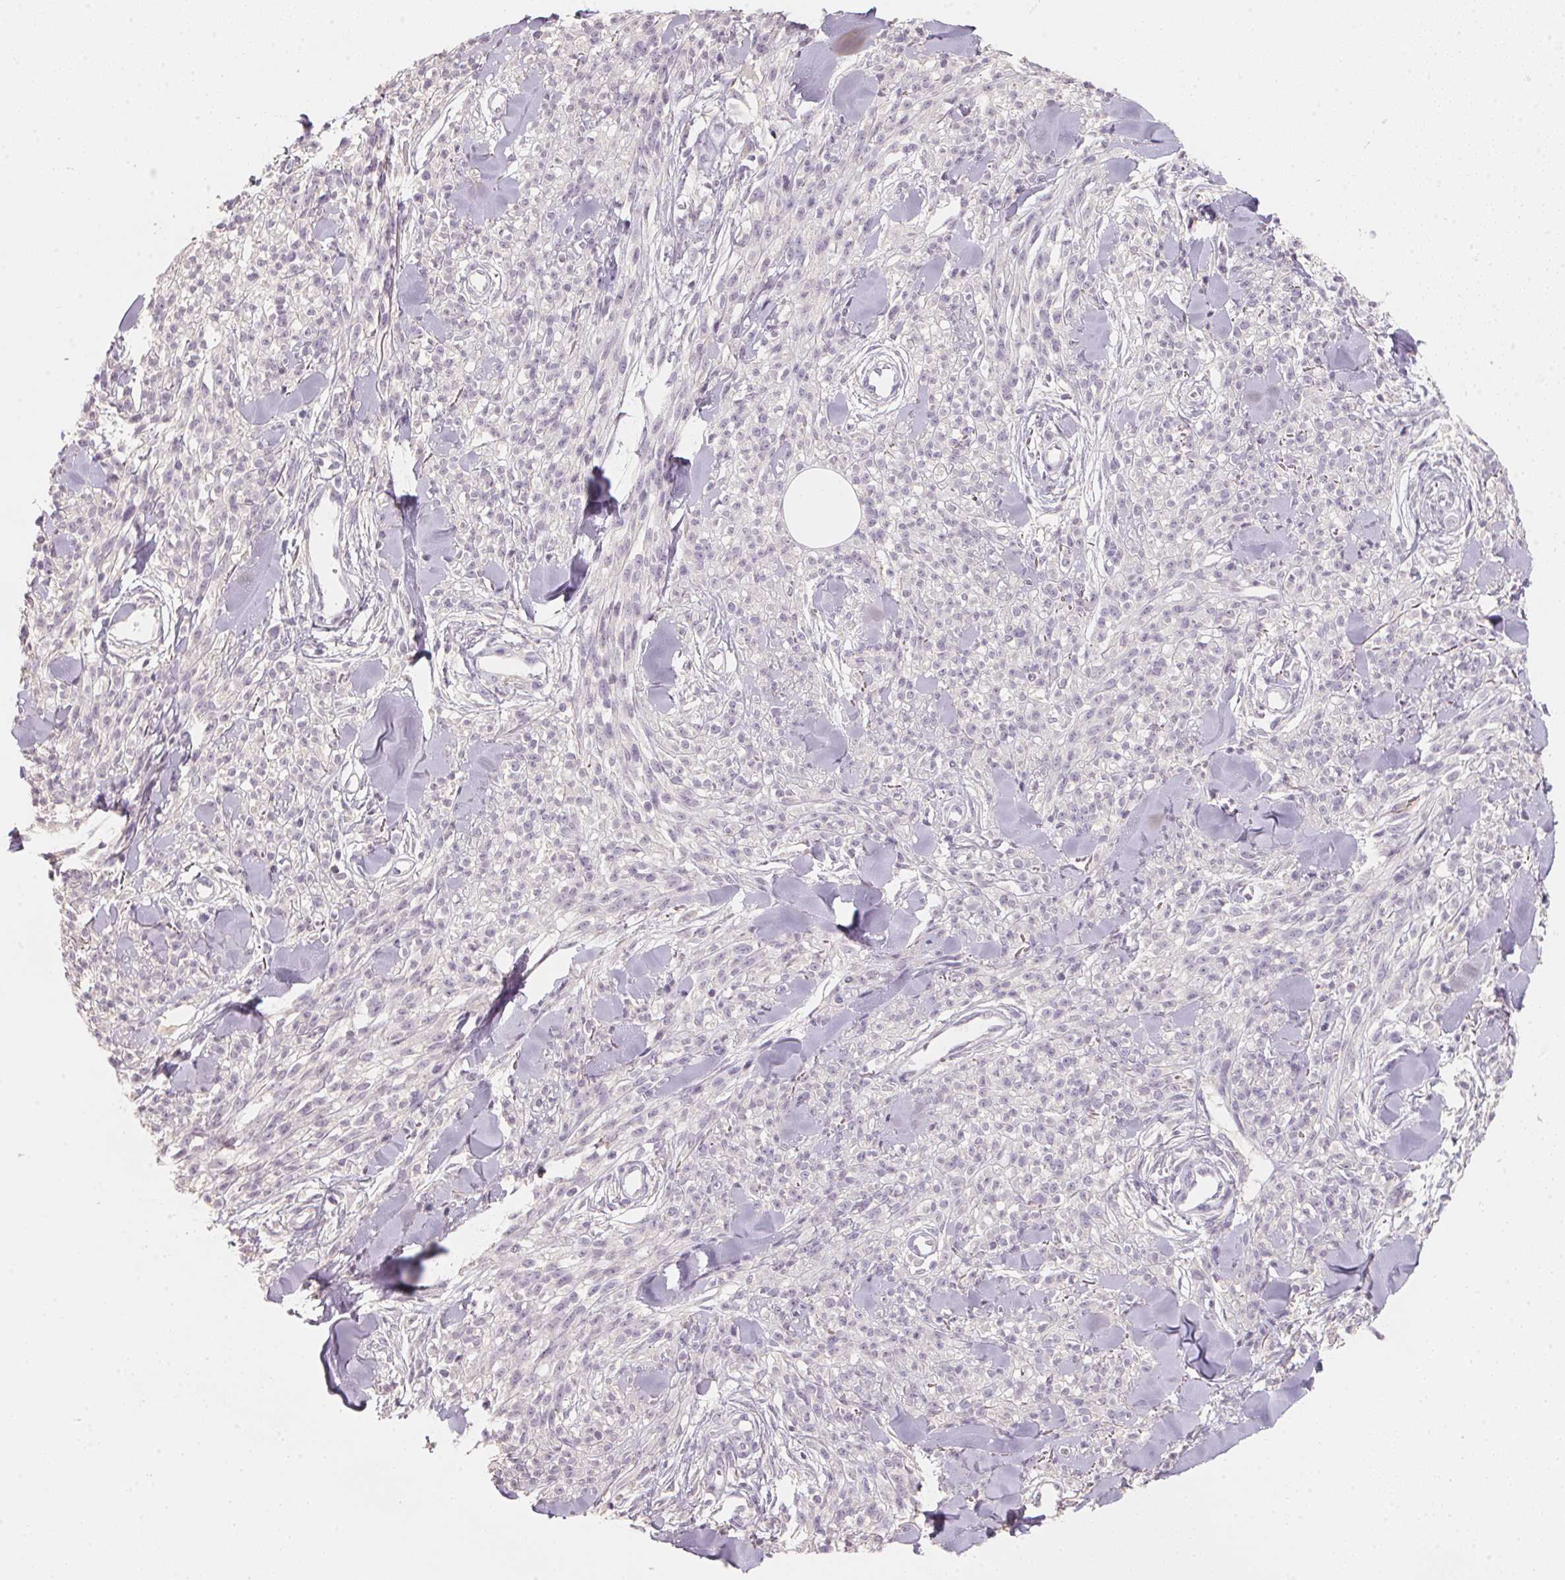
{"staining": {"intensity": "negative", "quantity": "none", "location": "none"}, "tissue": "melanoma", "cell_type": "Tumor cells", "image_type": "cancer", "snomed": [{"axis": "morphology", "description": "Malignant melanoma, NOS"}, {"axis": "topography", "description": "Skin"}, {"axis": "topography", "description": "Skin of trunk"}], "caption": "This histopathology image is of malignant melanoma stained with immunohistochemistry to label a protein in brown with the nuclei are counter-stained blue. There is no positivity in tumor cells. (Immunohistochemistry, brightfield microscopy, high magnification).", "gene": "TREH", "patient": {"sex": "male", "age": 74}}